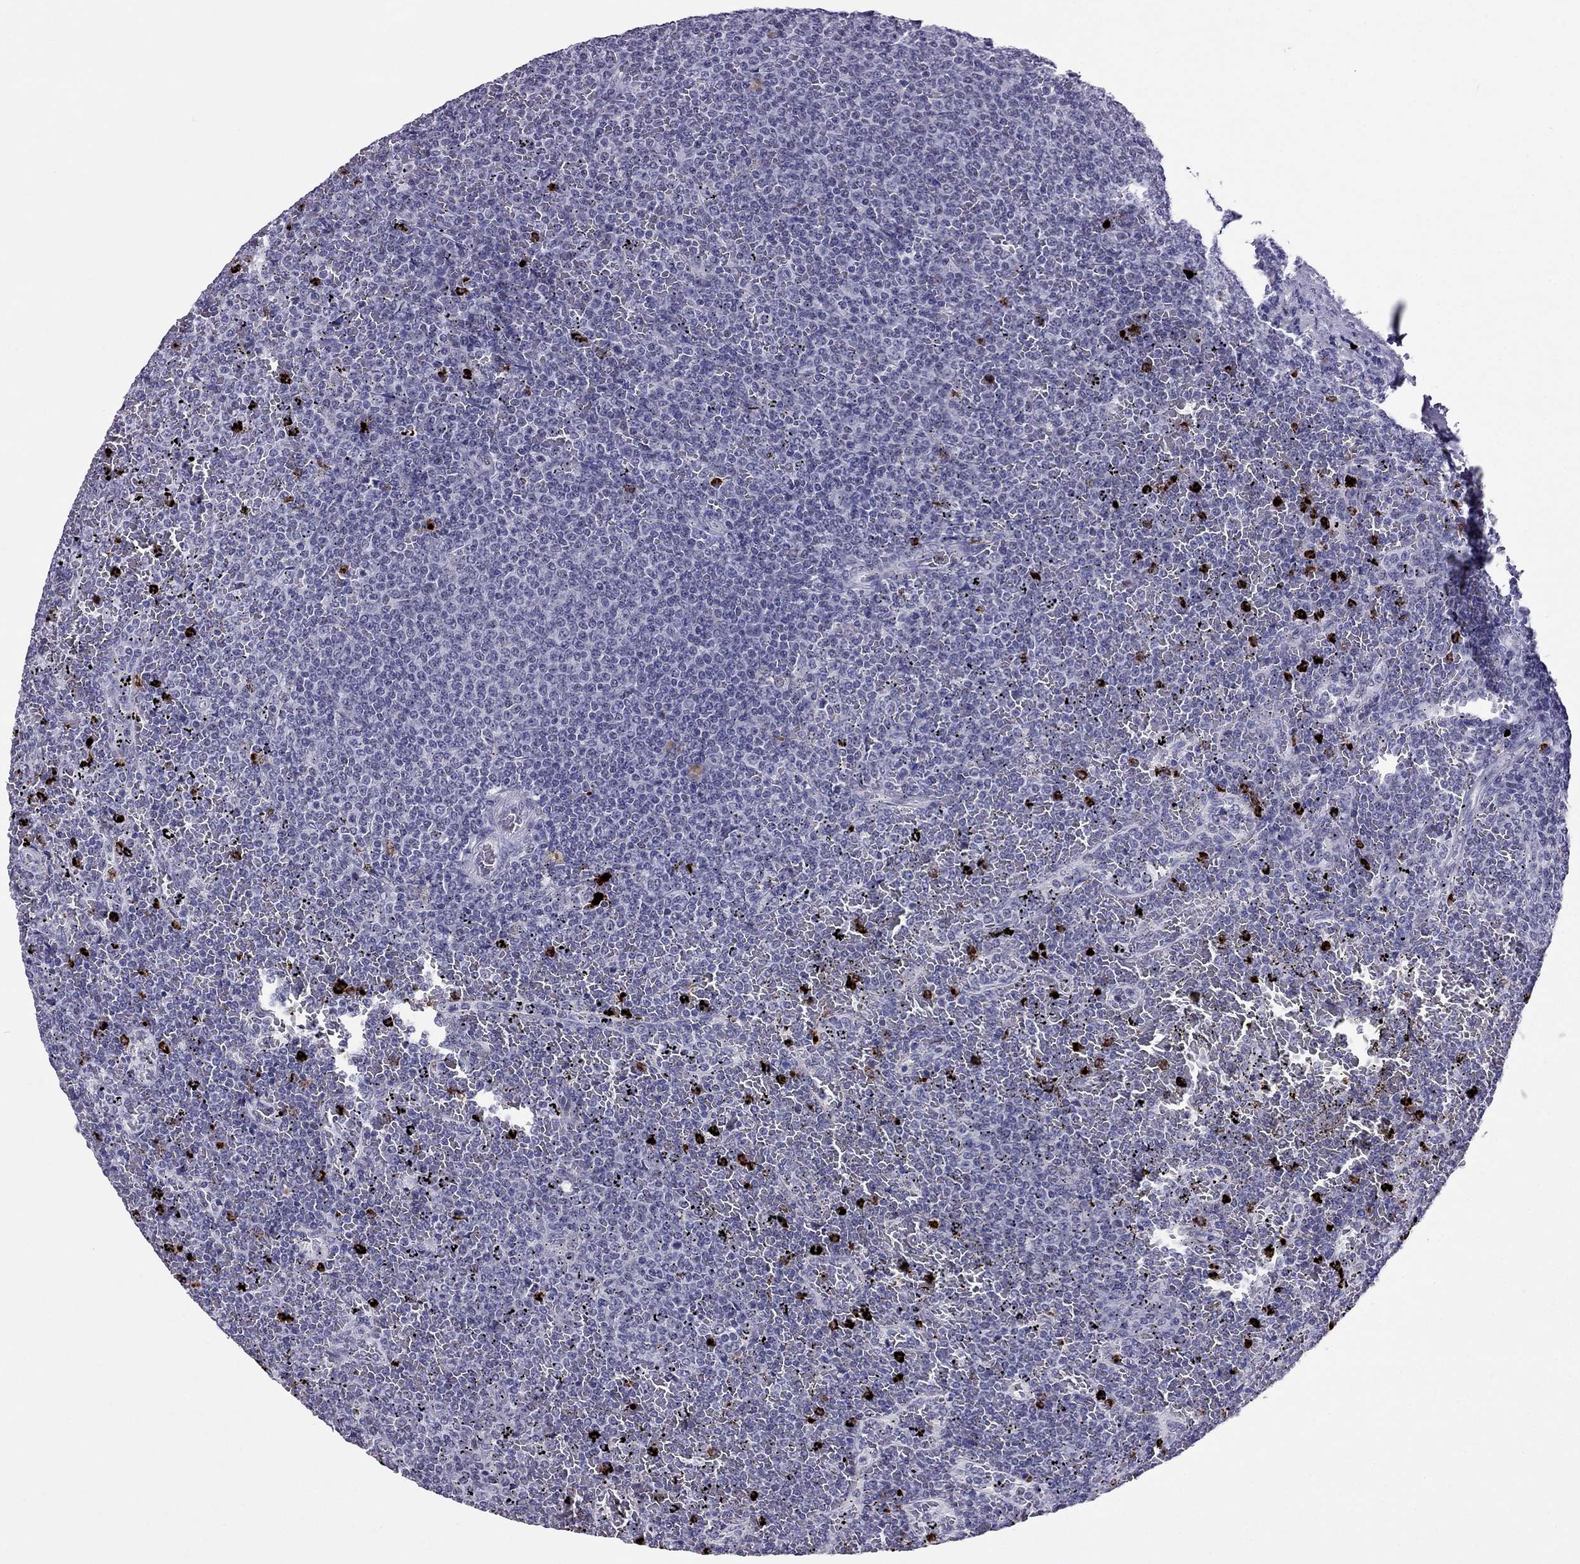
{"staining": {"intensity": "negative", "quantity": "none", "location": "none"}, "tissue": "lymphoma", "cell_type": "Tumor cells", "image_type": "cancer", "snomed": [{"axis": "morphology", "description": "Malignant lymphoma, non-Hodgkin's type, Low grade"}, {"axis": "topography", "description": "Spleen"}], "caption": "Tumor cells are negative for protein expression in human lymphoma. The staining was performed using DAB (3,3'-diaminobenzidine) to visualize the protein expression in brown, while the nuclei were stained in blue with hematoxylin (Magnification: 20x).", "gene": "CCL27", "patient": {"sex": "female", "age": 77}}